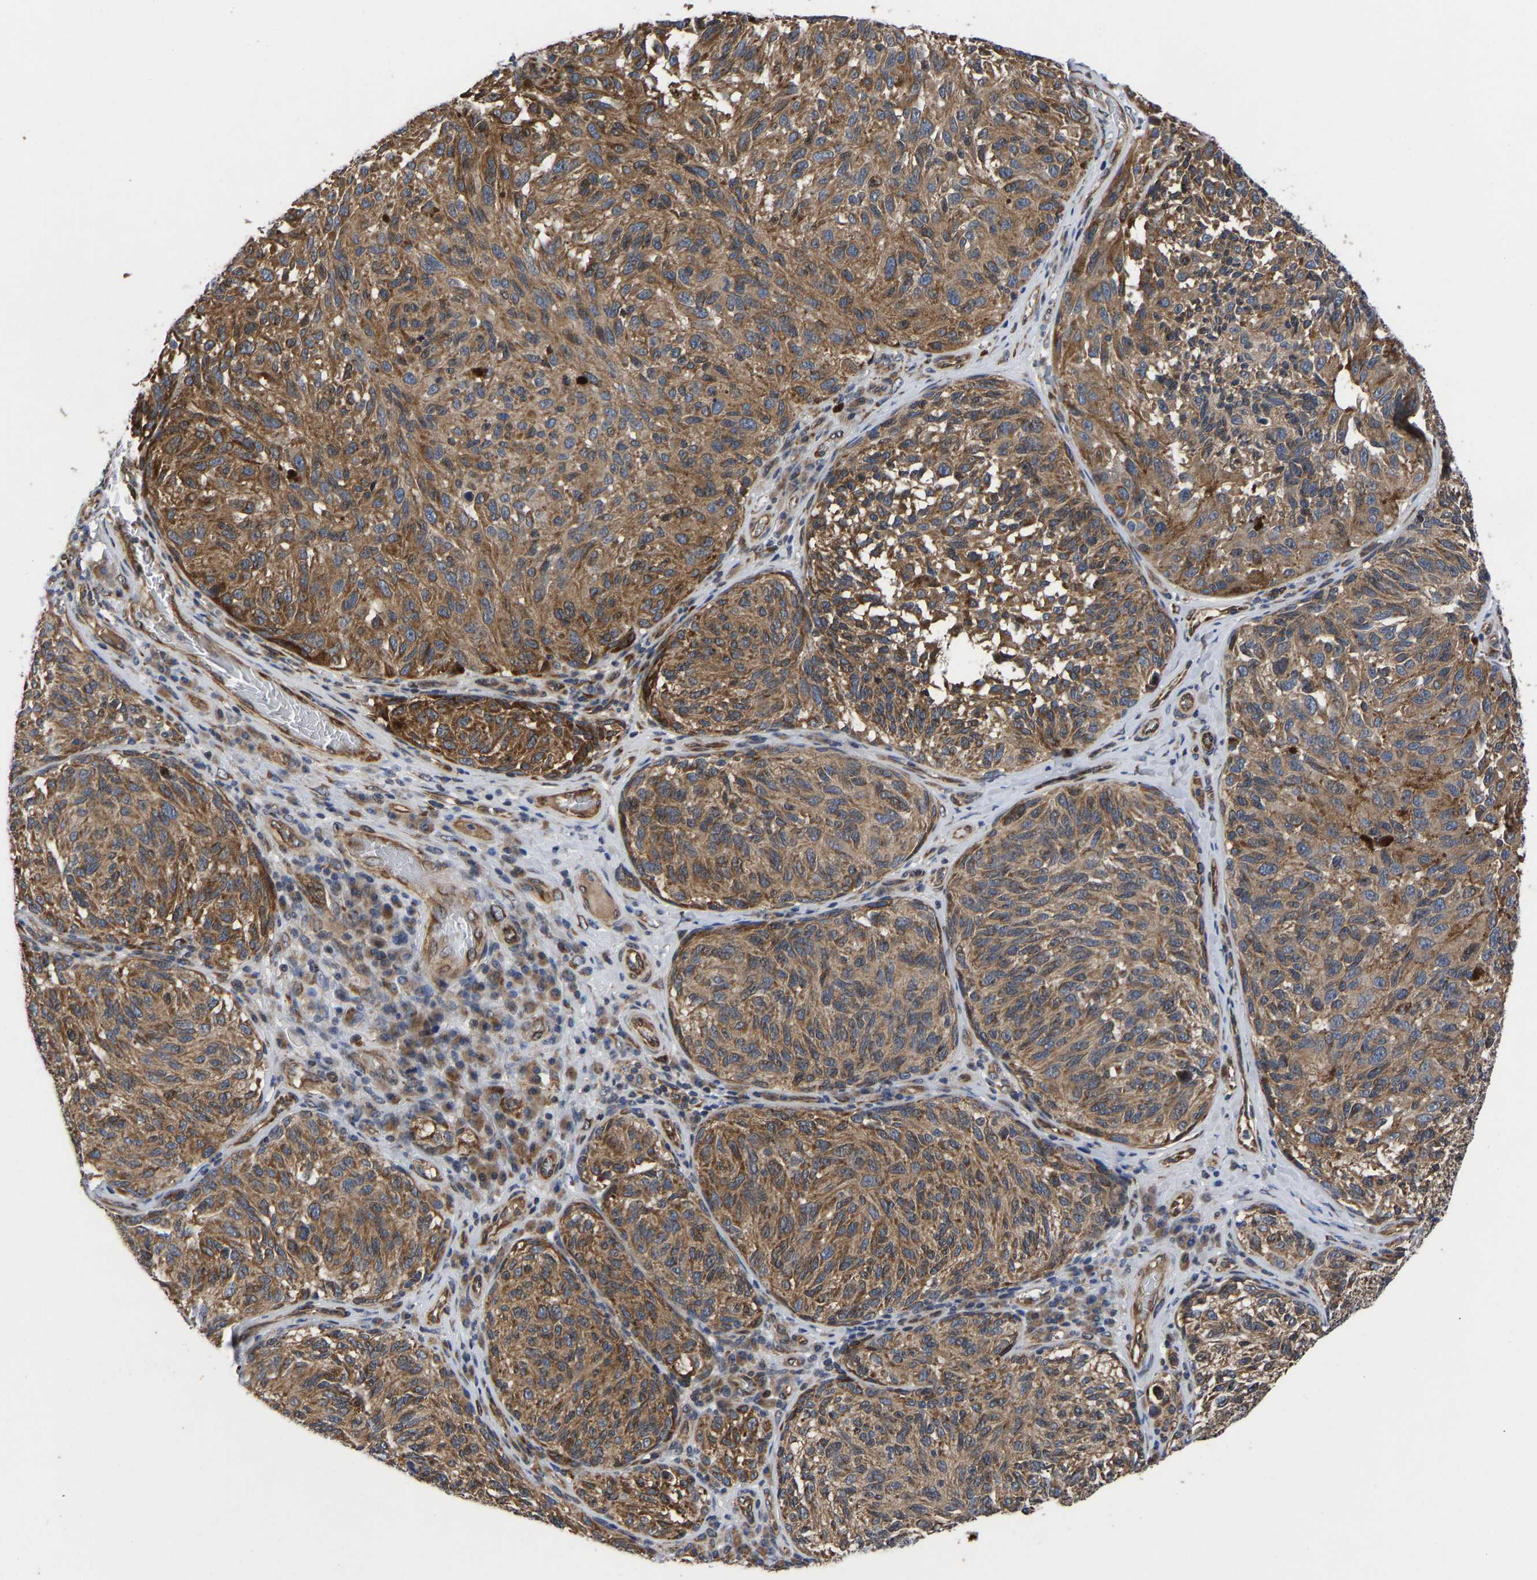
{"staining": {"intensity": "moderate", "quantity": ">75%", "location": "cytoplasmic/membranous"}, "tissue": "melanoma", "cell_type": "Tumor cells", "image_type": "cancer", "snomed": [{"axis": "morphology", "description": "Malignant melanoma, NOS"}, {"axis": "topography", "description": "Skin"}], "caption": "Protein expression analysis of human melanoma reveals moderate cytoplasmic/membranous expression in approximately >75% of tumor cells.", "gene": "FRRS1", "patient": {"sex": "female", "age": 73}}